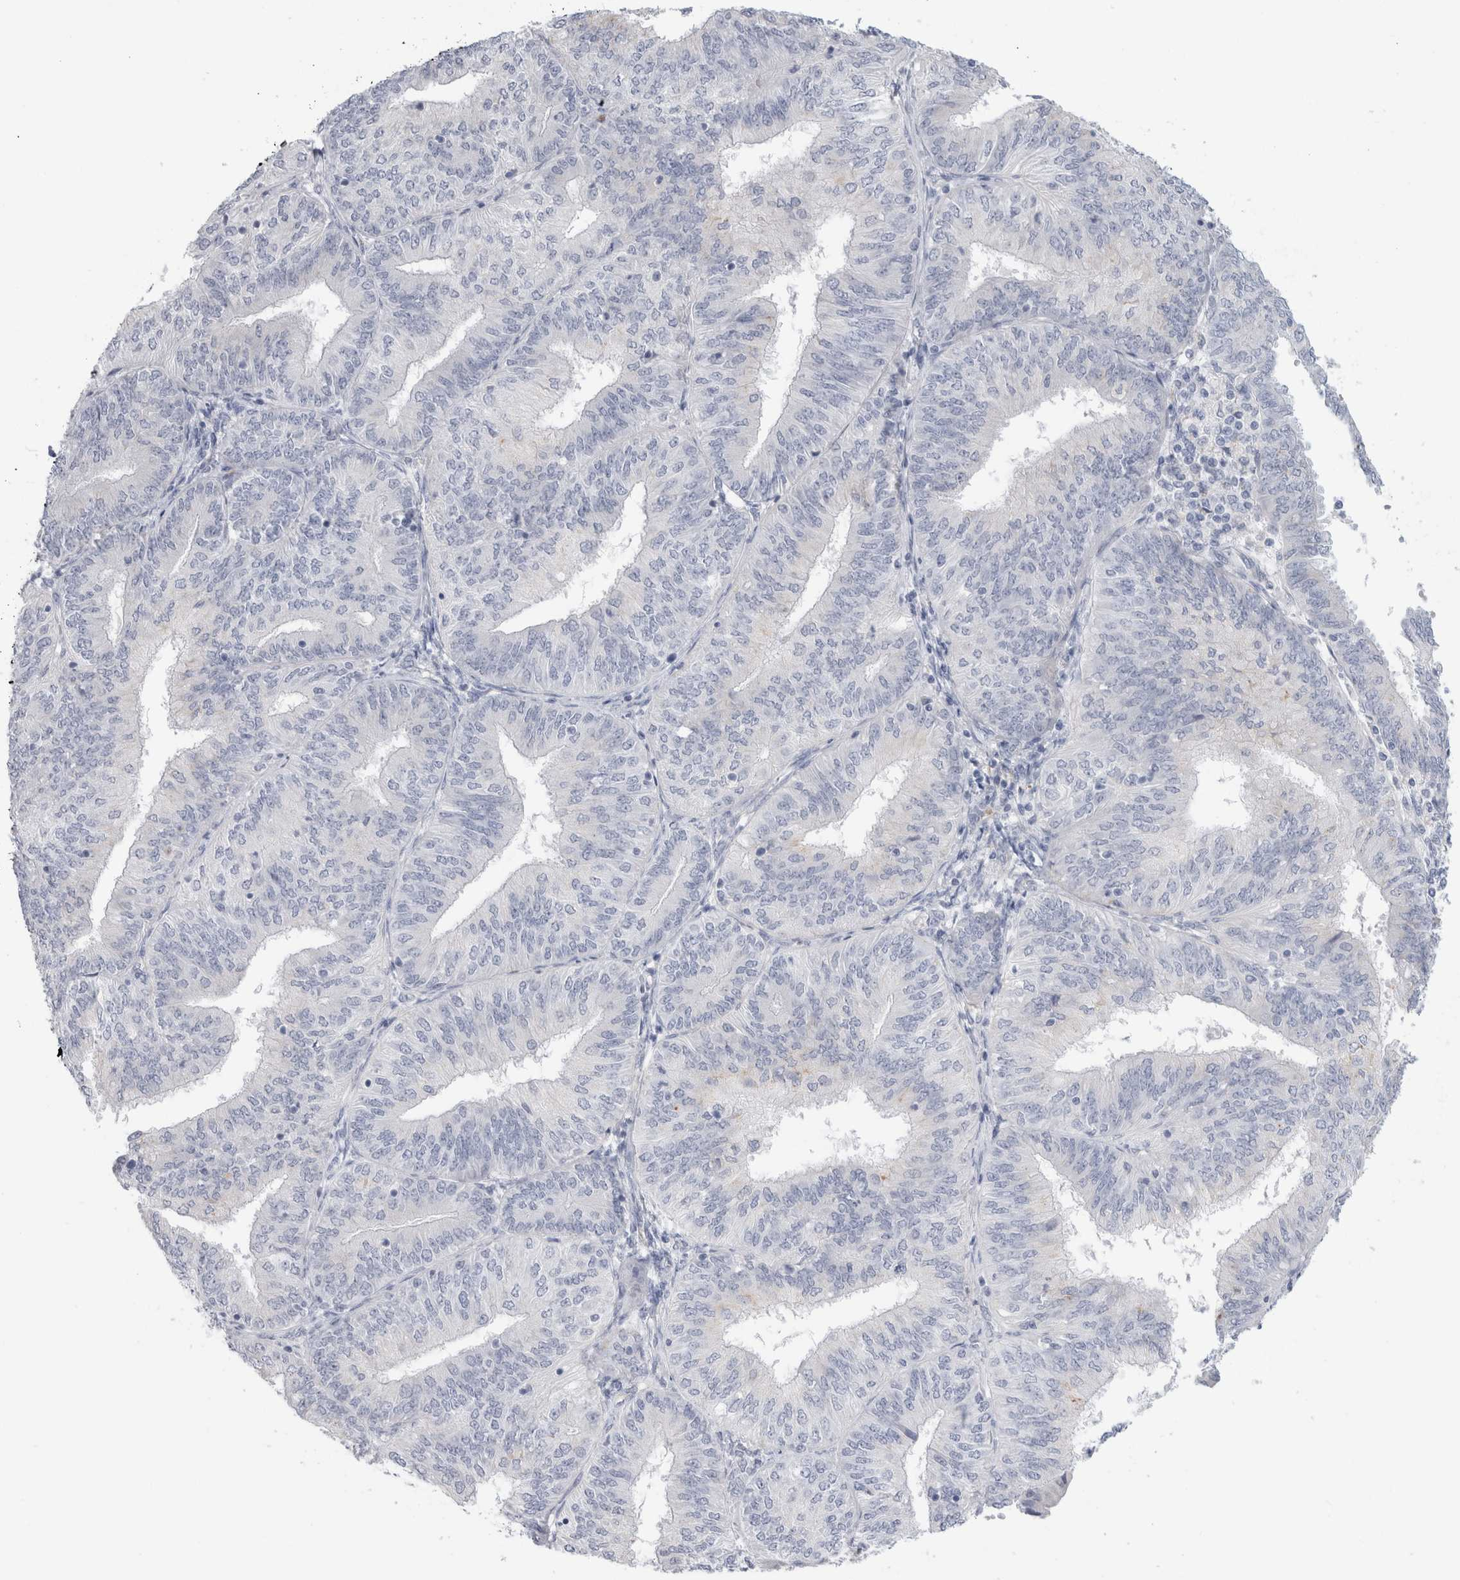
{"staining": {"intensity": "negative", "quantity": "none", "location": "none"}, "tissue": "endometrial cancer", "cell_type": "Tumor cells", "image_type": "cancer", "snomed": [{"axis": "morphology", "description": "Adenocarcinoma, NOS"}, {"axis": "topography", "description": "Endometrium"}], "caption": "Protein analysis of adenocarcinoma (endometrial) reveals no significant positivity in tumor cells.", "gene": "ANKMY1", "patient": {"sex": "female", "age": 58}}